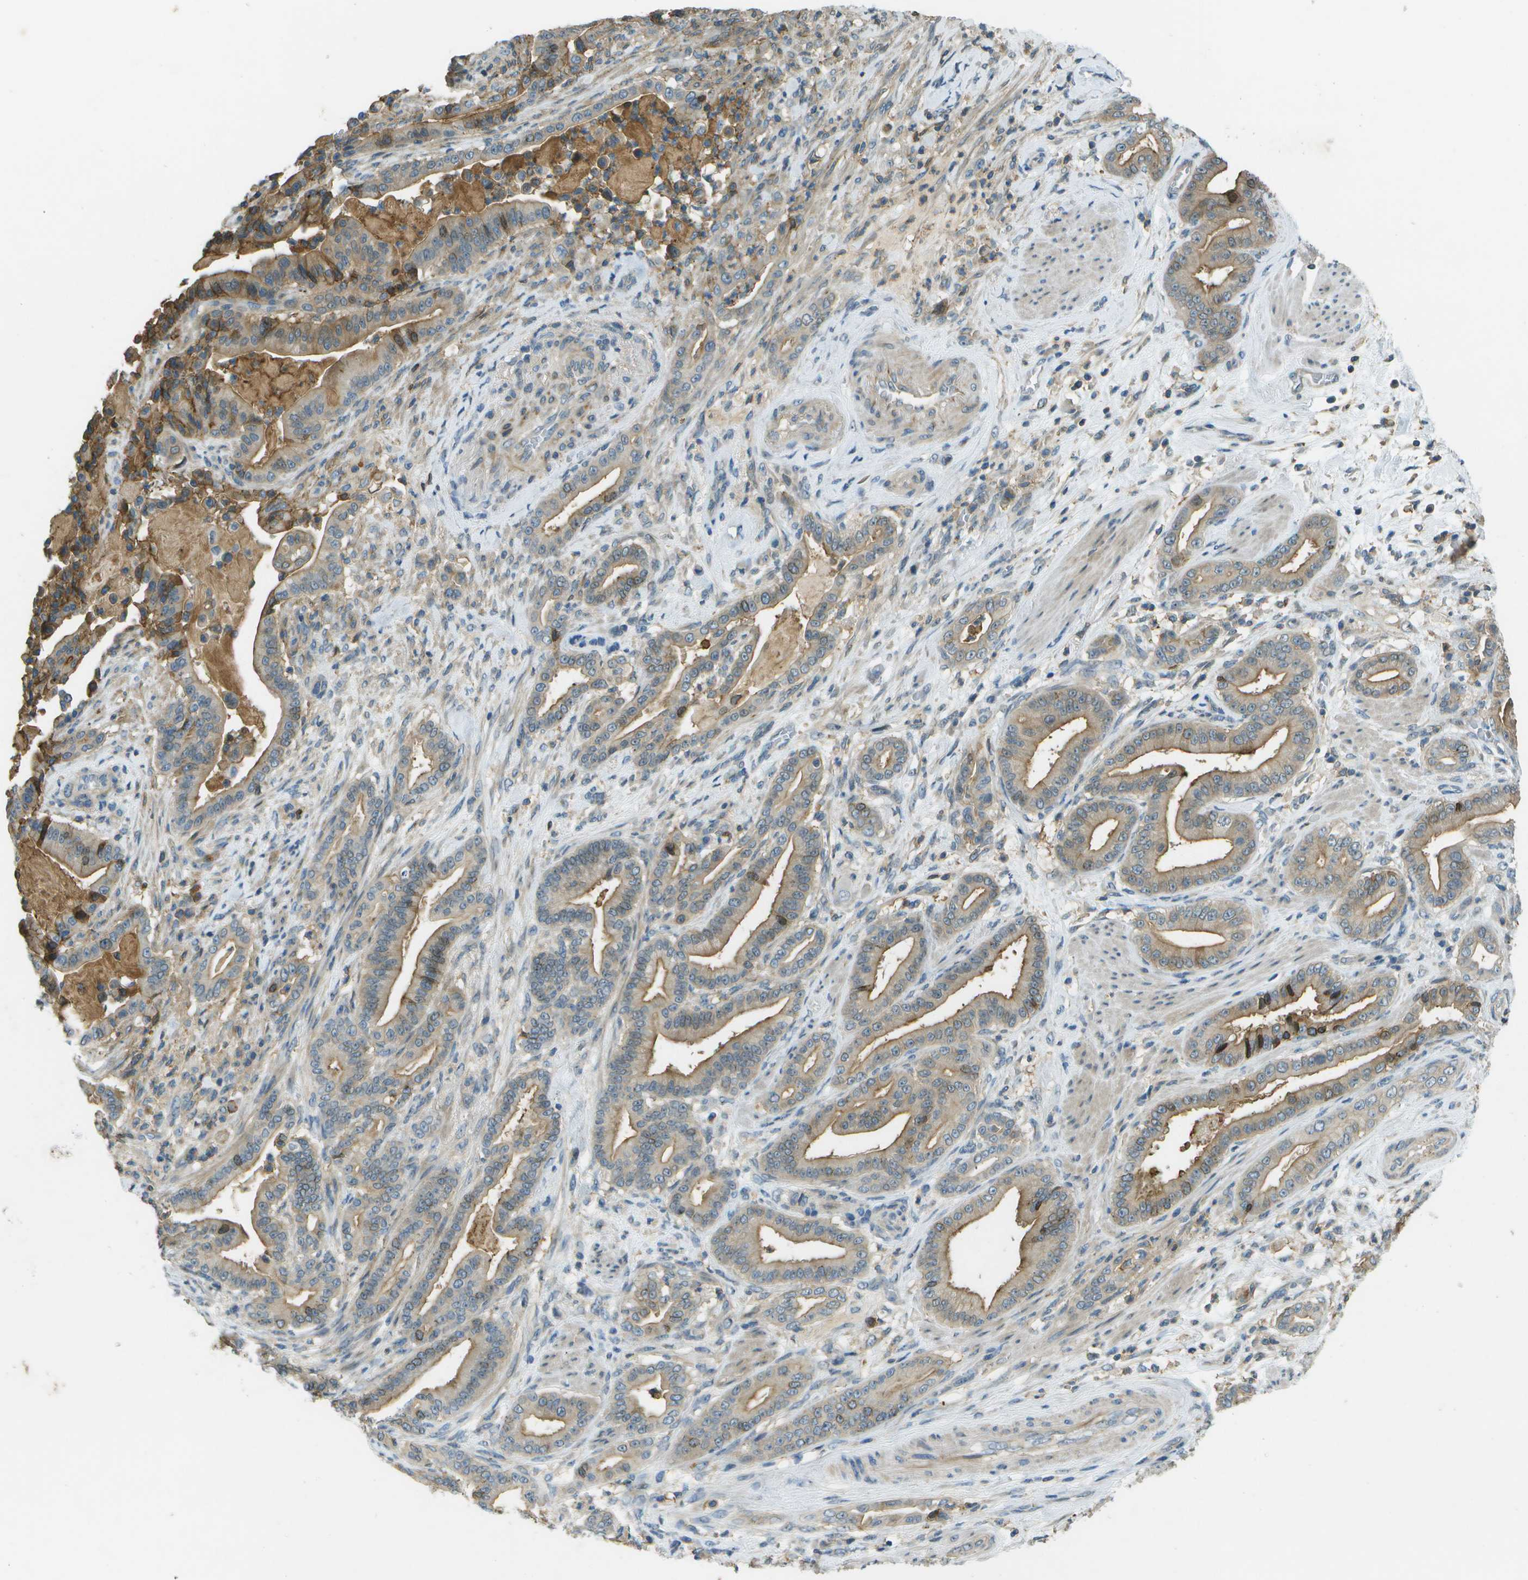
{"staining": {"intensity": "moderate", "quantity": ">75%", "location": "cytoplasmic/membranous"}, "tissue": "pancreatic cancer", "cell_type": "Tumor cells", "image_type": "cancer", "snomed": [{"axis": "morphology", "description": "Normal tissue, NOS"}, {"axis": "morphology", "description": "Adenocarcinoma, NOS"}, {"axis": "topography", "description": "Pancreas"}], "caption": "Human adenocarcinoma (pancreatic) stained with a brown dye exhibits moderate cytoplasmic/membranous positive positivity in about >75% of tumor cells.", "gene": "LRRC66", "patient": {"sex": "male", "age": 63}}